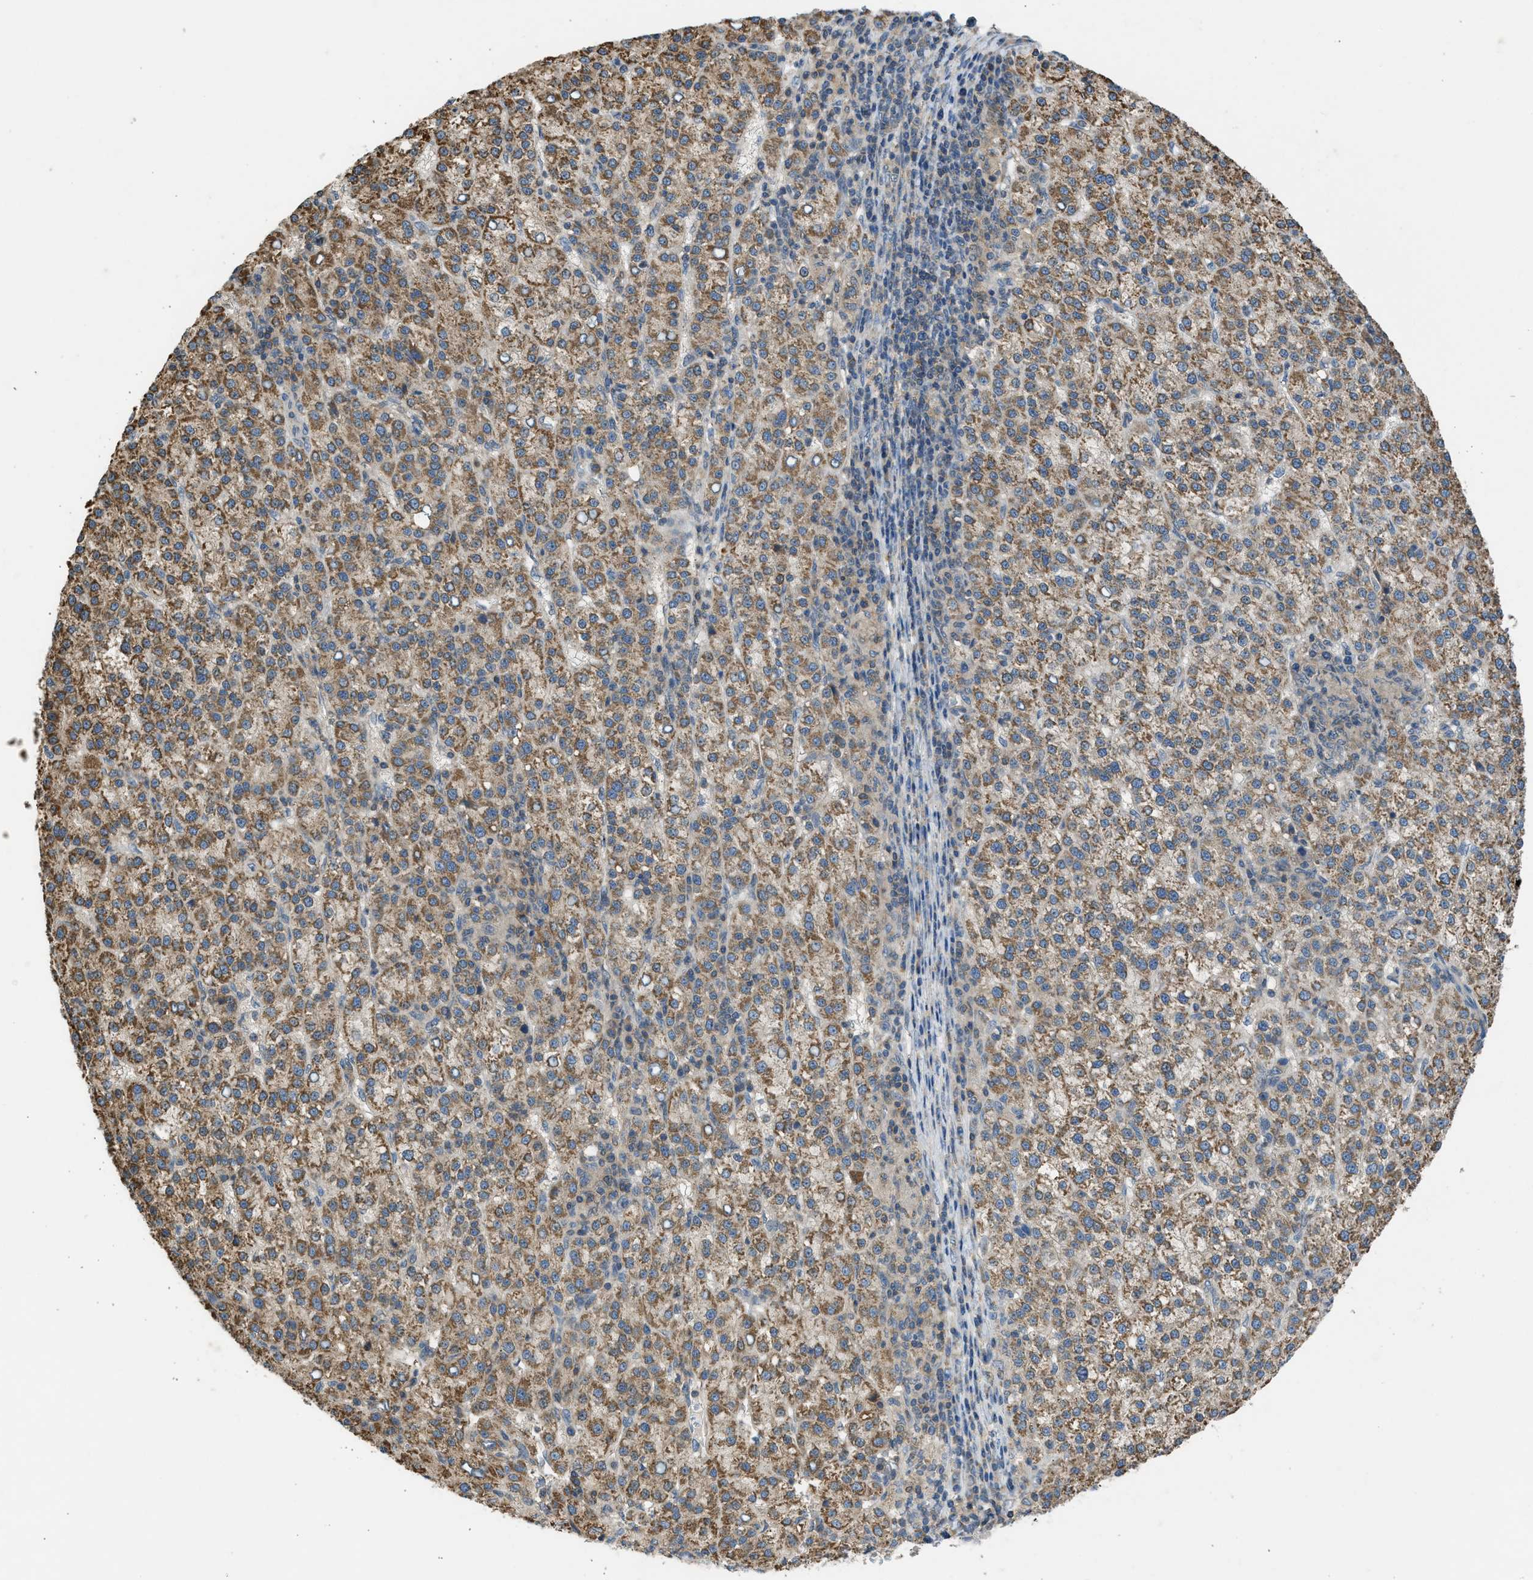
{"staining": {"intensity": "moderate", "quantity": ">75%", "location": "cytoplasmic/membranous"}, "tissue": "liver cancer", "cell_type": "Tumor cells", "image_type": "cancer", "snomed": [{"axis": "morphology", "description": "Carcinoma, Hepatocellular, NOS"}, {"axis": "topography", "description": "Liver"}], "caption": "Immunohistochemistry (IHC) micrograph of human liver hepatocellular carcinoma stained for a protein (brown), which displays medium levels of moderate cytoplasmic/membranous expression in approximately >75% of tumor cells.", "gene": "CYP1A1", "patient": {"sex": "female", "age": 58}}